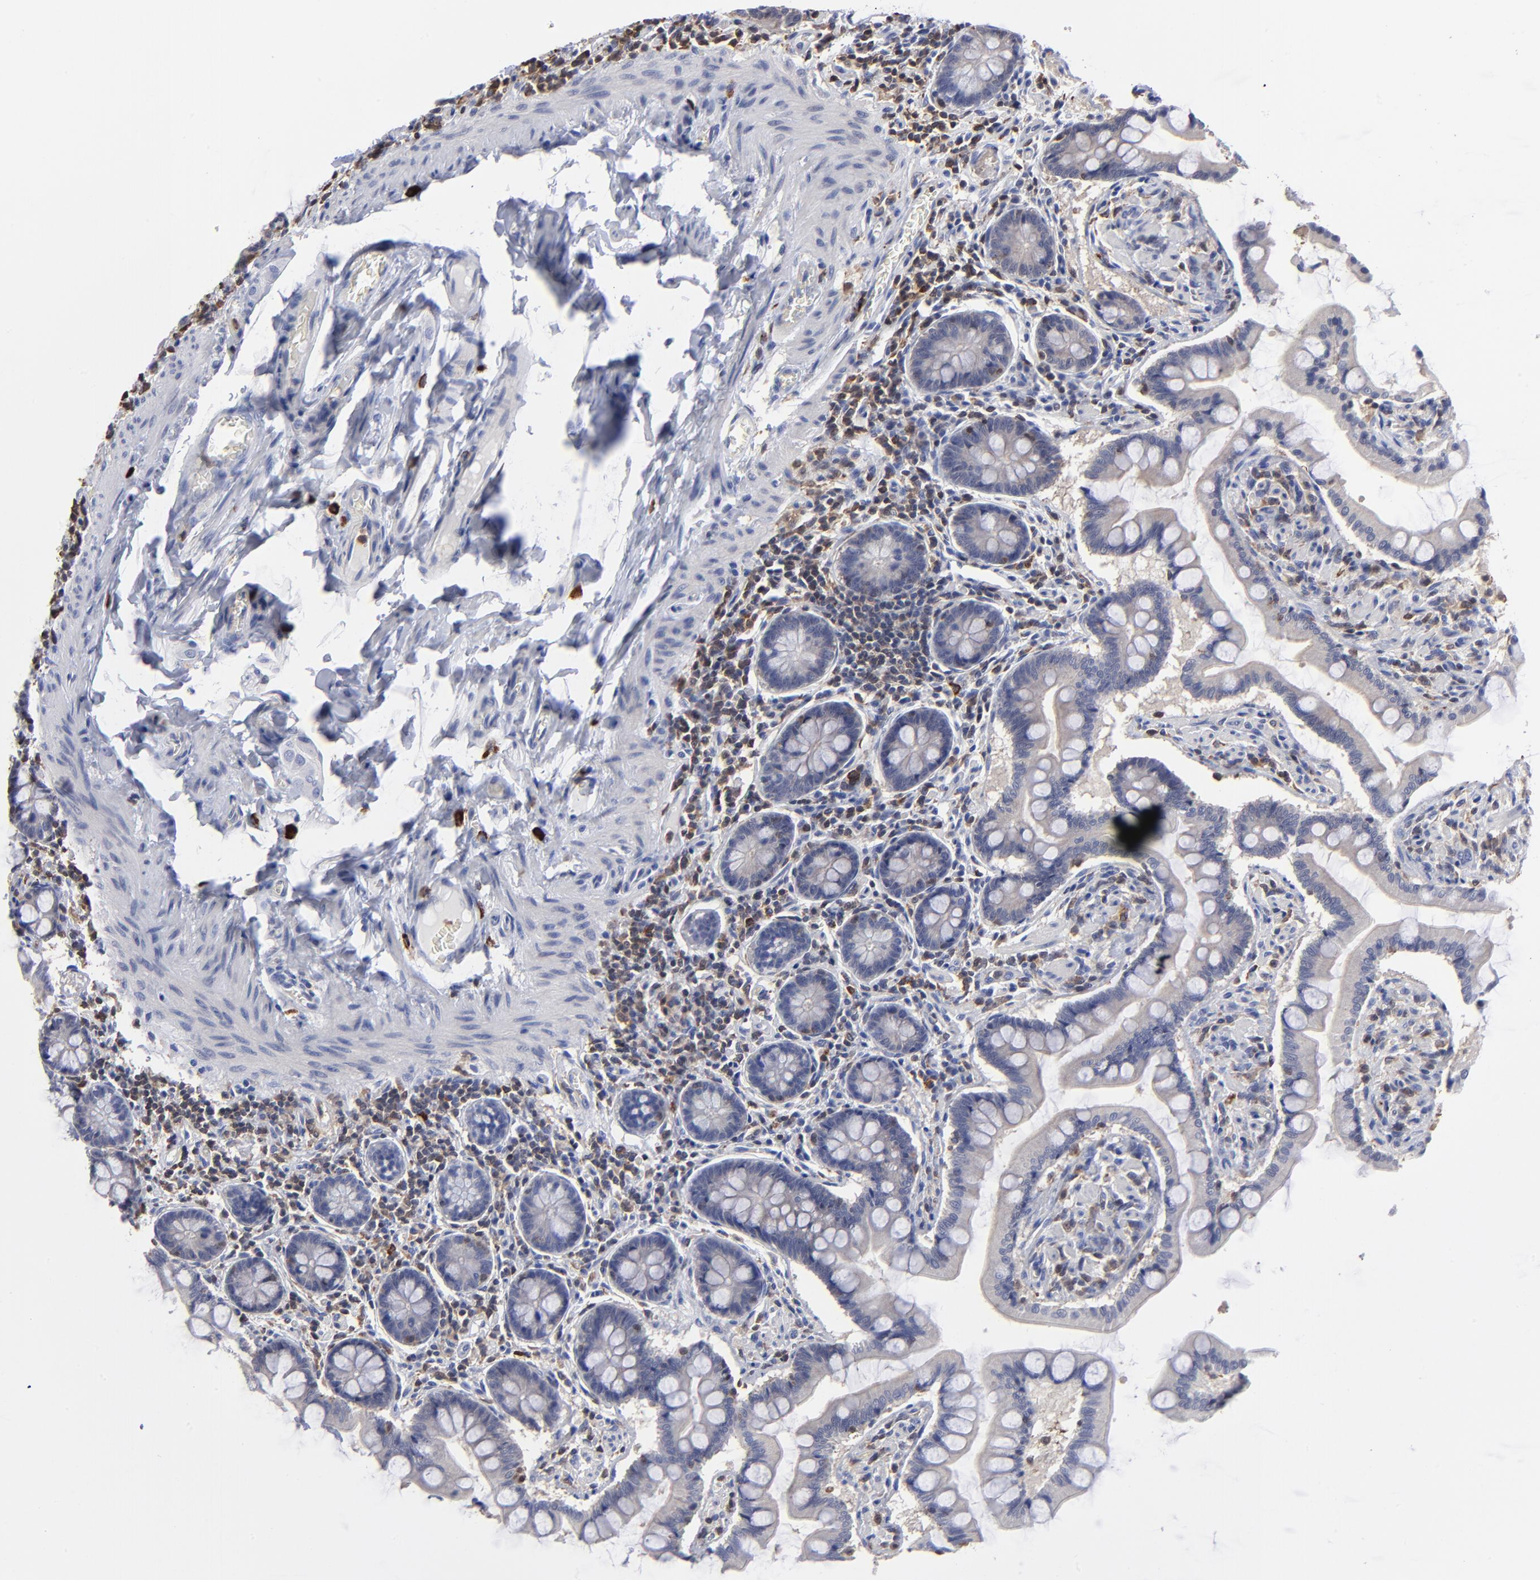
{"staining": {"intensity": "negative", "quantity": "none", "location": "none"}, "tissue": "small intestine", "cell_type": "Glandular cells", "image_type": "normal", "snomed": [{"axis": "morphology", "description": "Normal tissue, NOS"}, {"axis": "topography", "description": "Small intestine"}], "caption": "Immunohistochemistry (IHC) photomicrograph of normal small intestine stained for a protein (brown), which demonstrates no staining in glandular cells.", "gene": "TBXT", "patient": {"sex": "male", "age": 41}}